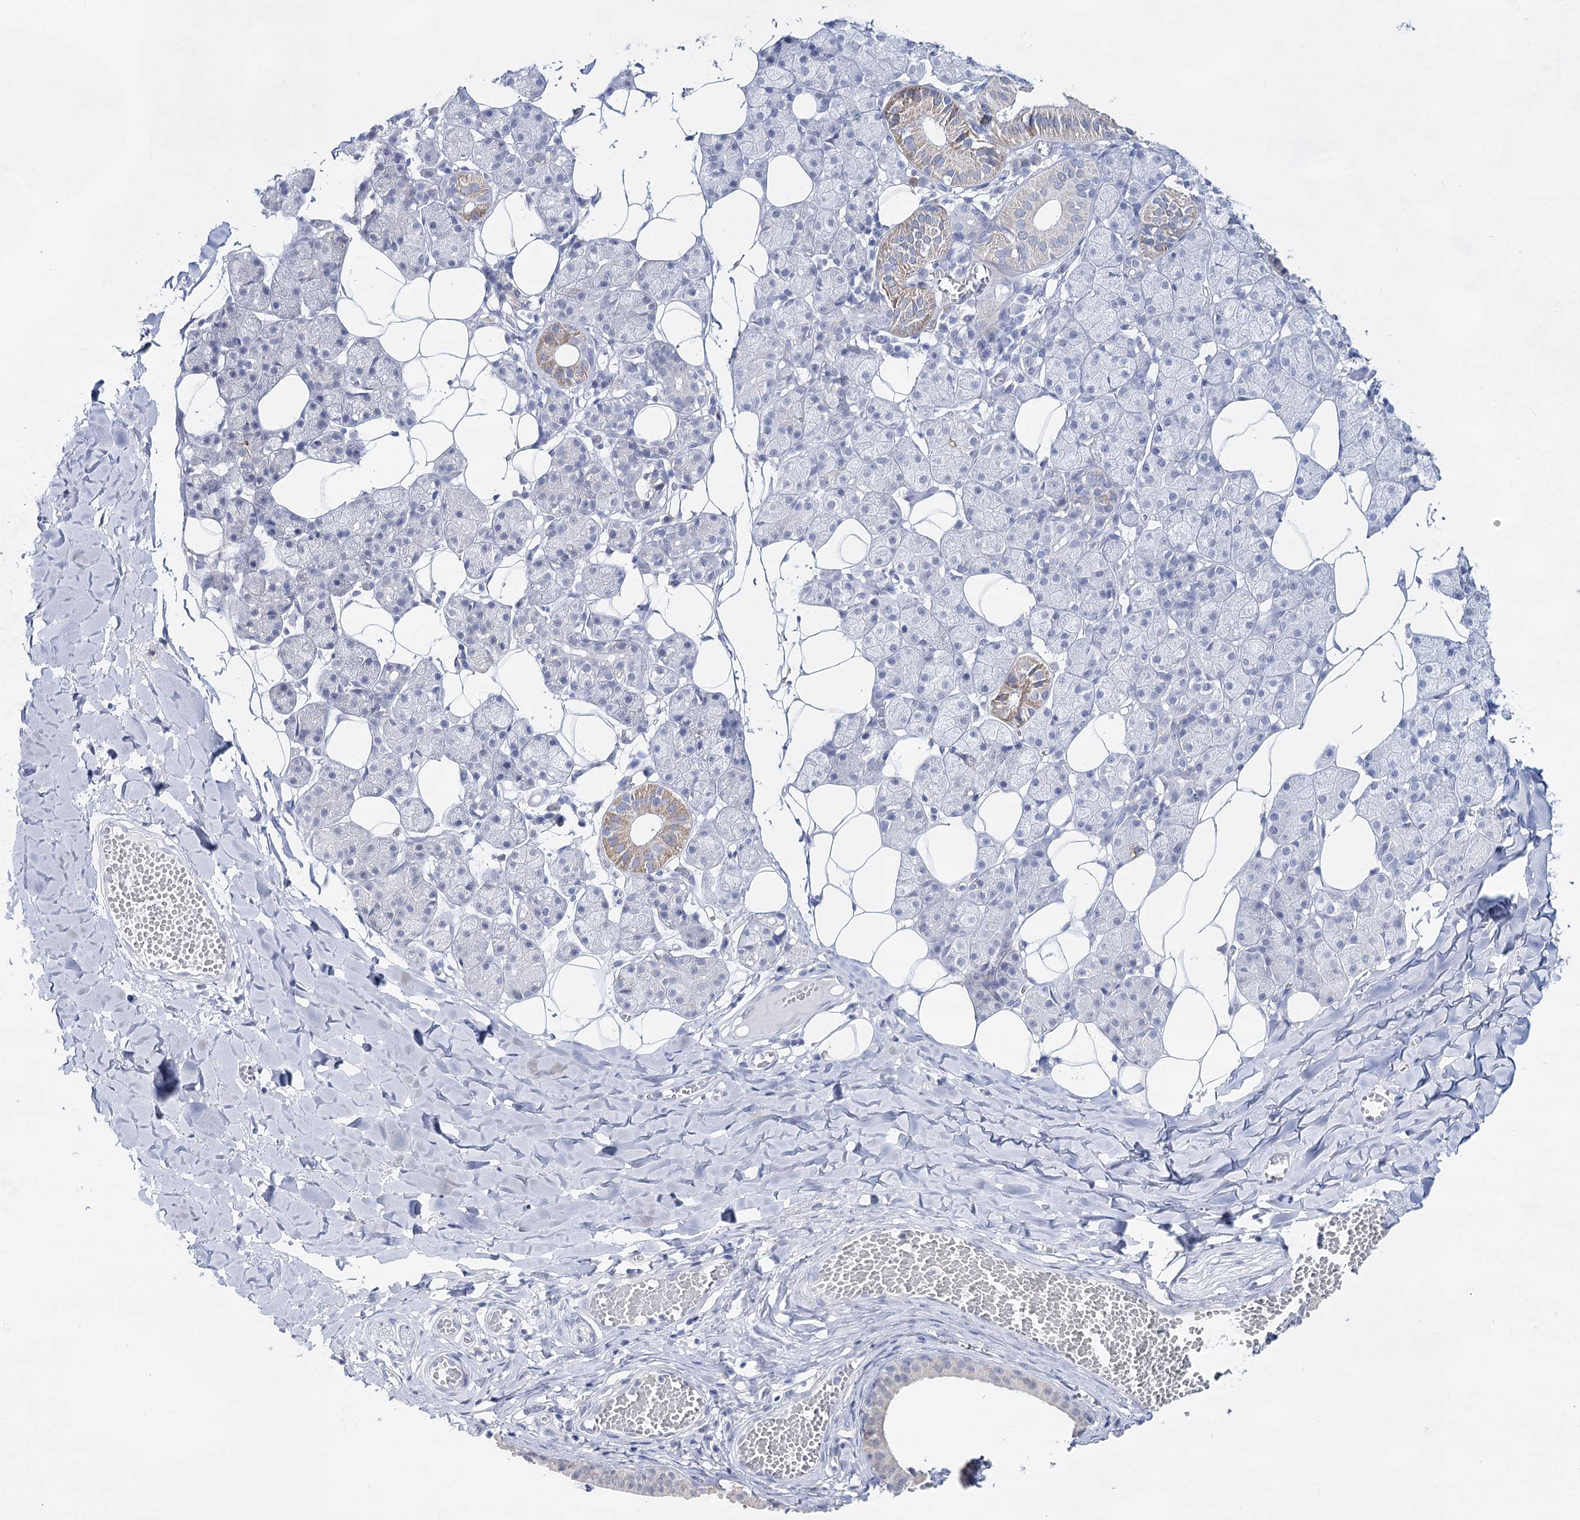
{"staining": {"intensity": "weak", "quantity": "<25%", "location": "cytoplasmic/membranous"}, "tissue": "salivary gland", "cell_type": "Glandular cells", "image_type": "normal", "snomed": [{"axis": "morphology", "description": "Normal tissue, NOS"}, {"axis": "topography", "description": "Salivary gland"}], "caption": "The histopathology image reveals no staining of glandular cells in benign salivary gland.", "gene": "BPHL", "patient": {"sex": "female", "age": 33}}